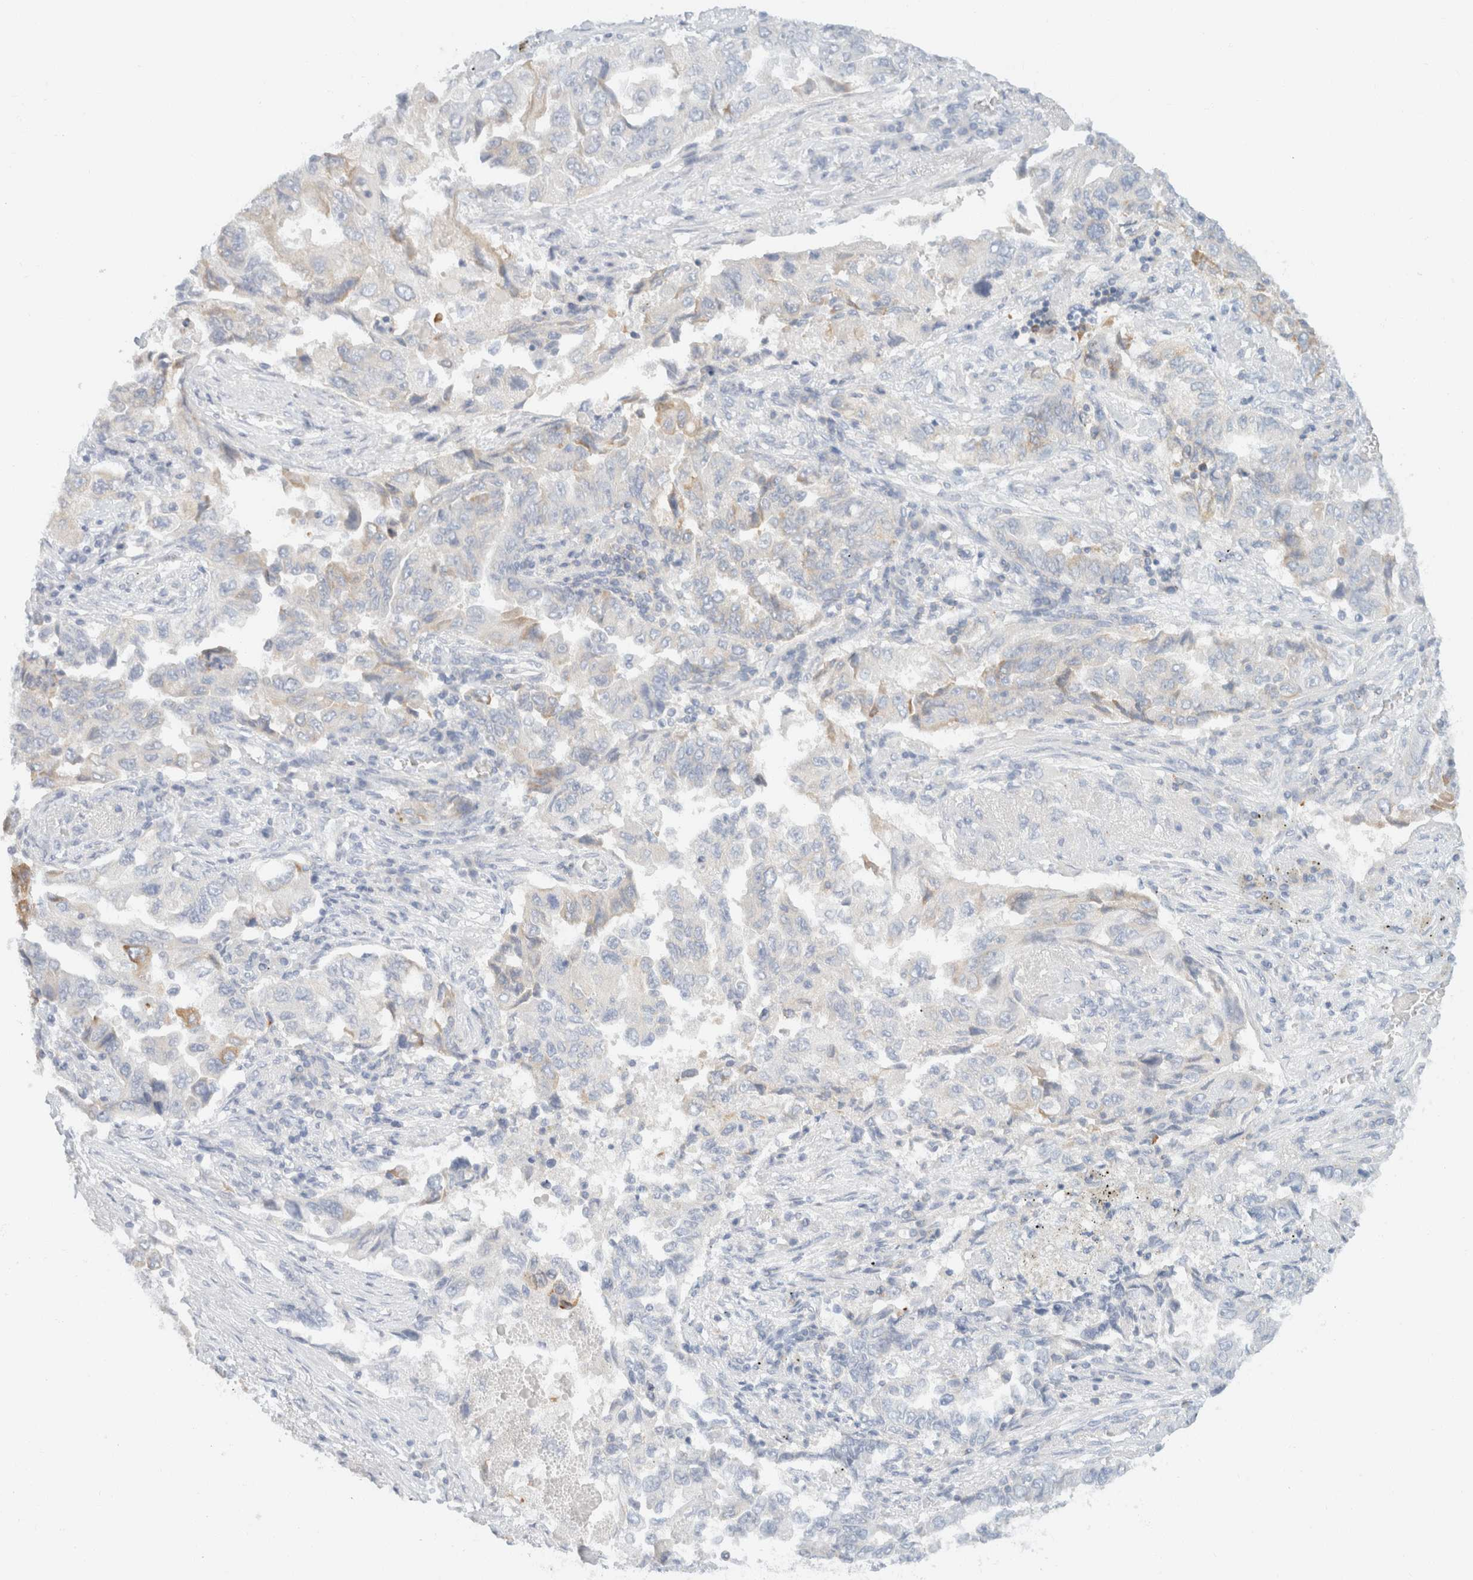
{"staining": {"intensity": "weak", "quantity": "<25%", "location": "cytoplasmic/membranous"}, "tissue": "lung cancer", "cell_type": "Tumor cells", "image_type": "cancer", "snomed": [{"axis": "morphology", "description": "Adenocarcinoma, NOS"}, {"axis": "topography", "description": "Lung"}], "caption": "Histopathology image shows no protein positivity in tumor cells of lung adenocarcinoma tissue. Nuclei are stained in blue.", "gene": "SH3GLB2", "patient": {"sex": "female", "age": 51}}